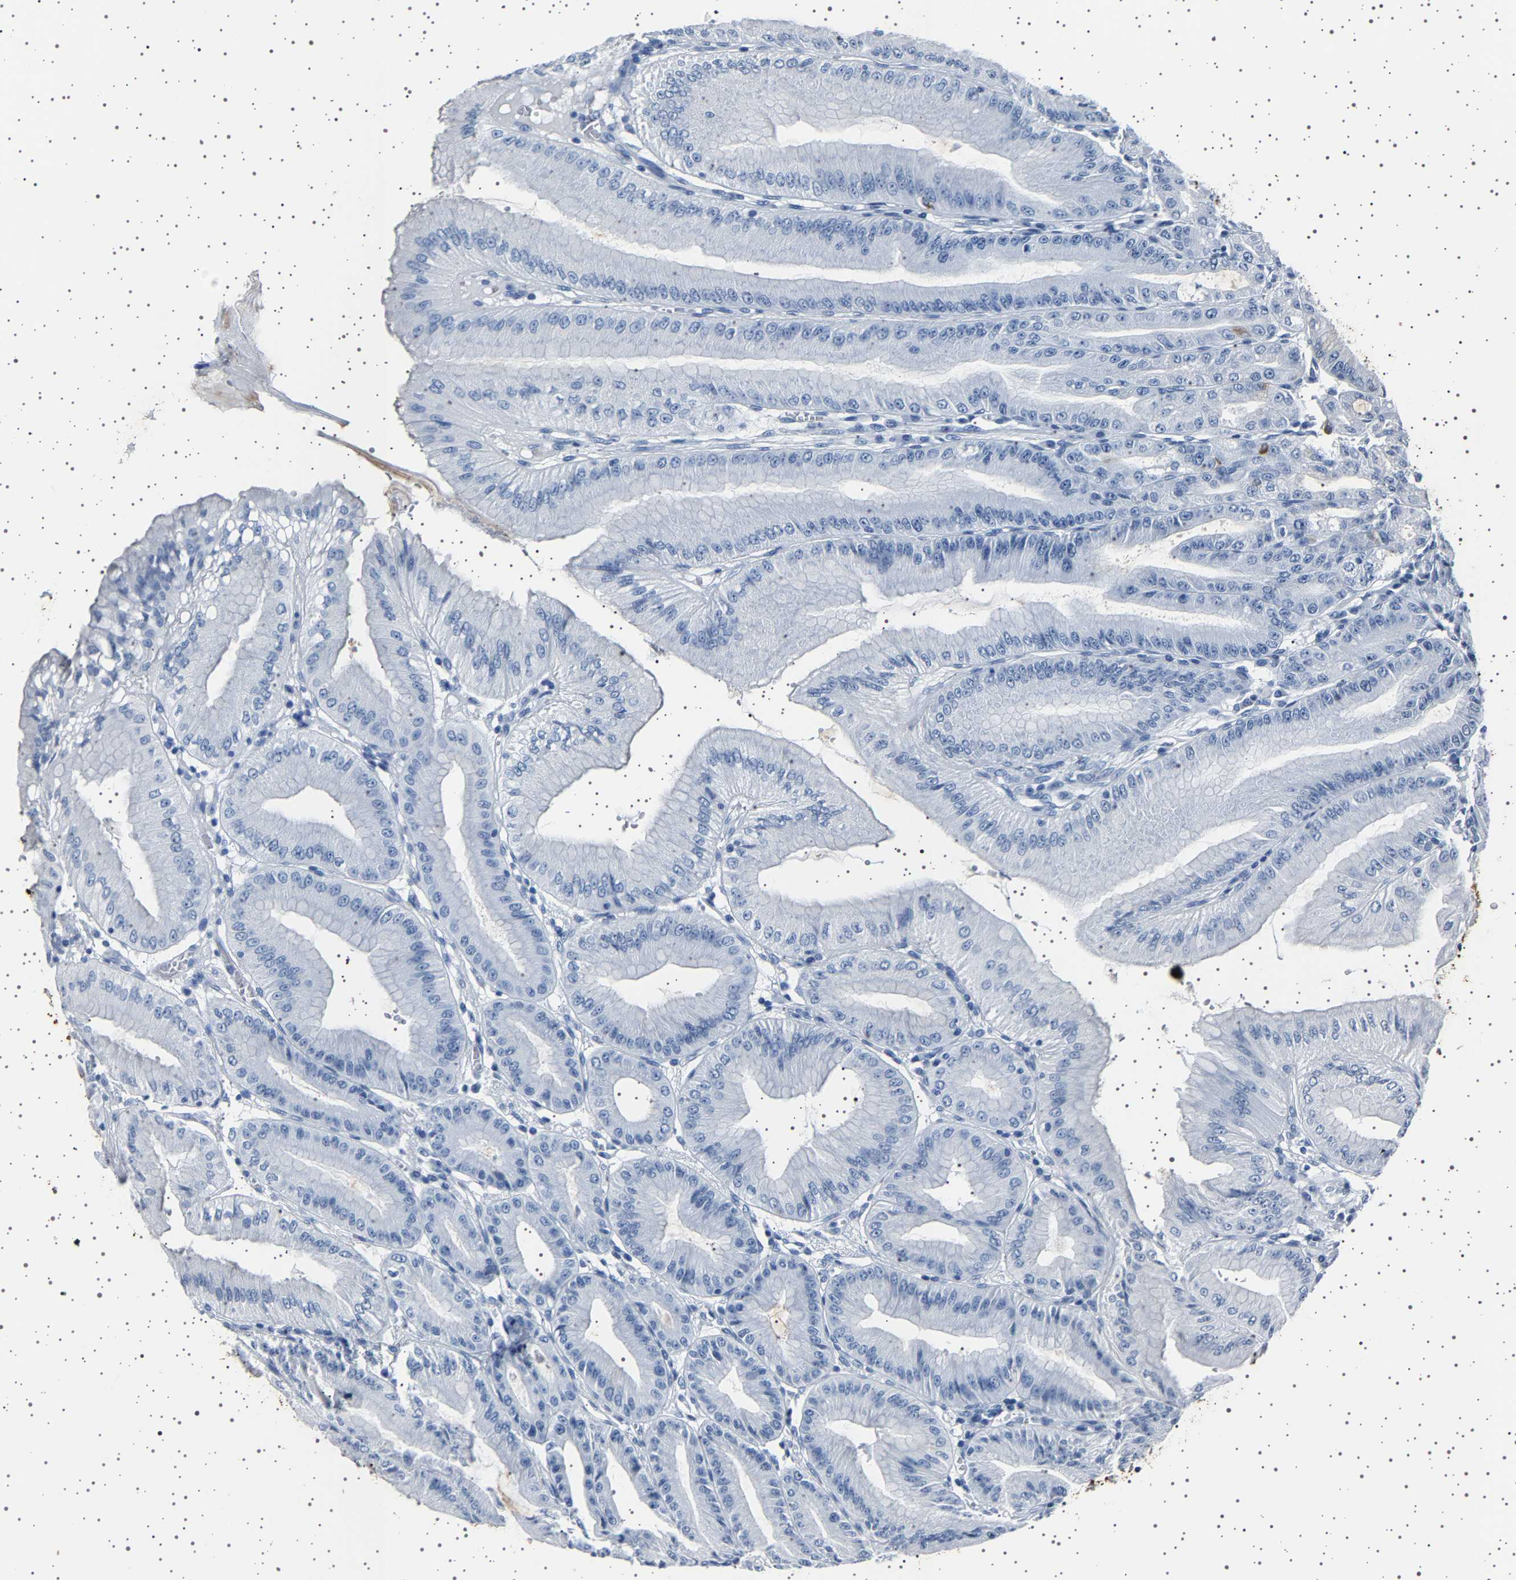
{"staining": {"intensity": "negative", "quantity": "none", "location": "none"}, "tissue": "stomach", "cell_type": "Glandular cells", "image_type": "normal", "snomed": [{"axis": "morphology", "description": "Normal tissue, NOS"}, {"axis": "topography", "description": "Stomach, lower"}], "caption": "Immunohistochemical staining of normal human stomach exhibits no significant positivity in glandular cells. (DAB (3,3'-diaminobenzidine) immunohistochemistry (IHC), high magnification).", "gene": "TFF3", "patient": {"sex": "male", "age": 71}}